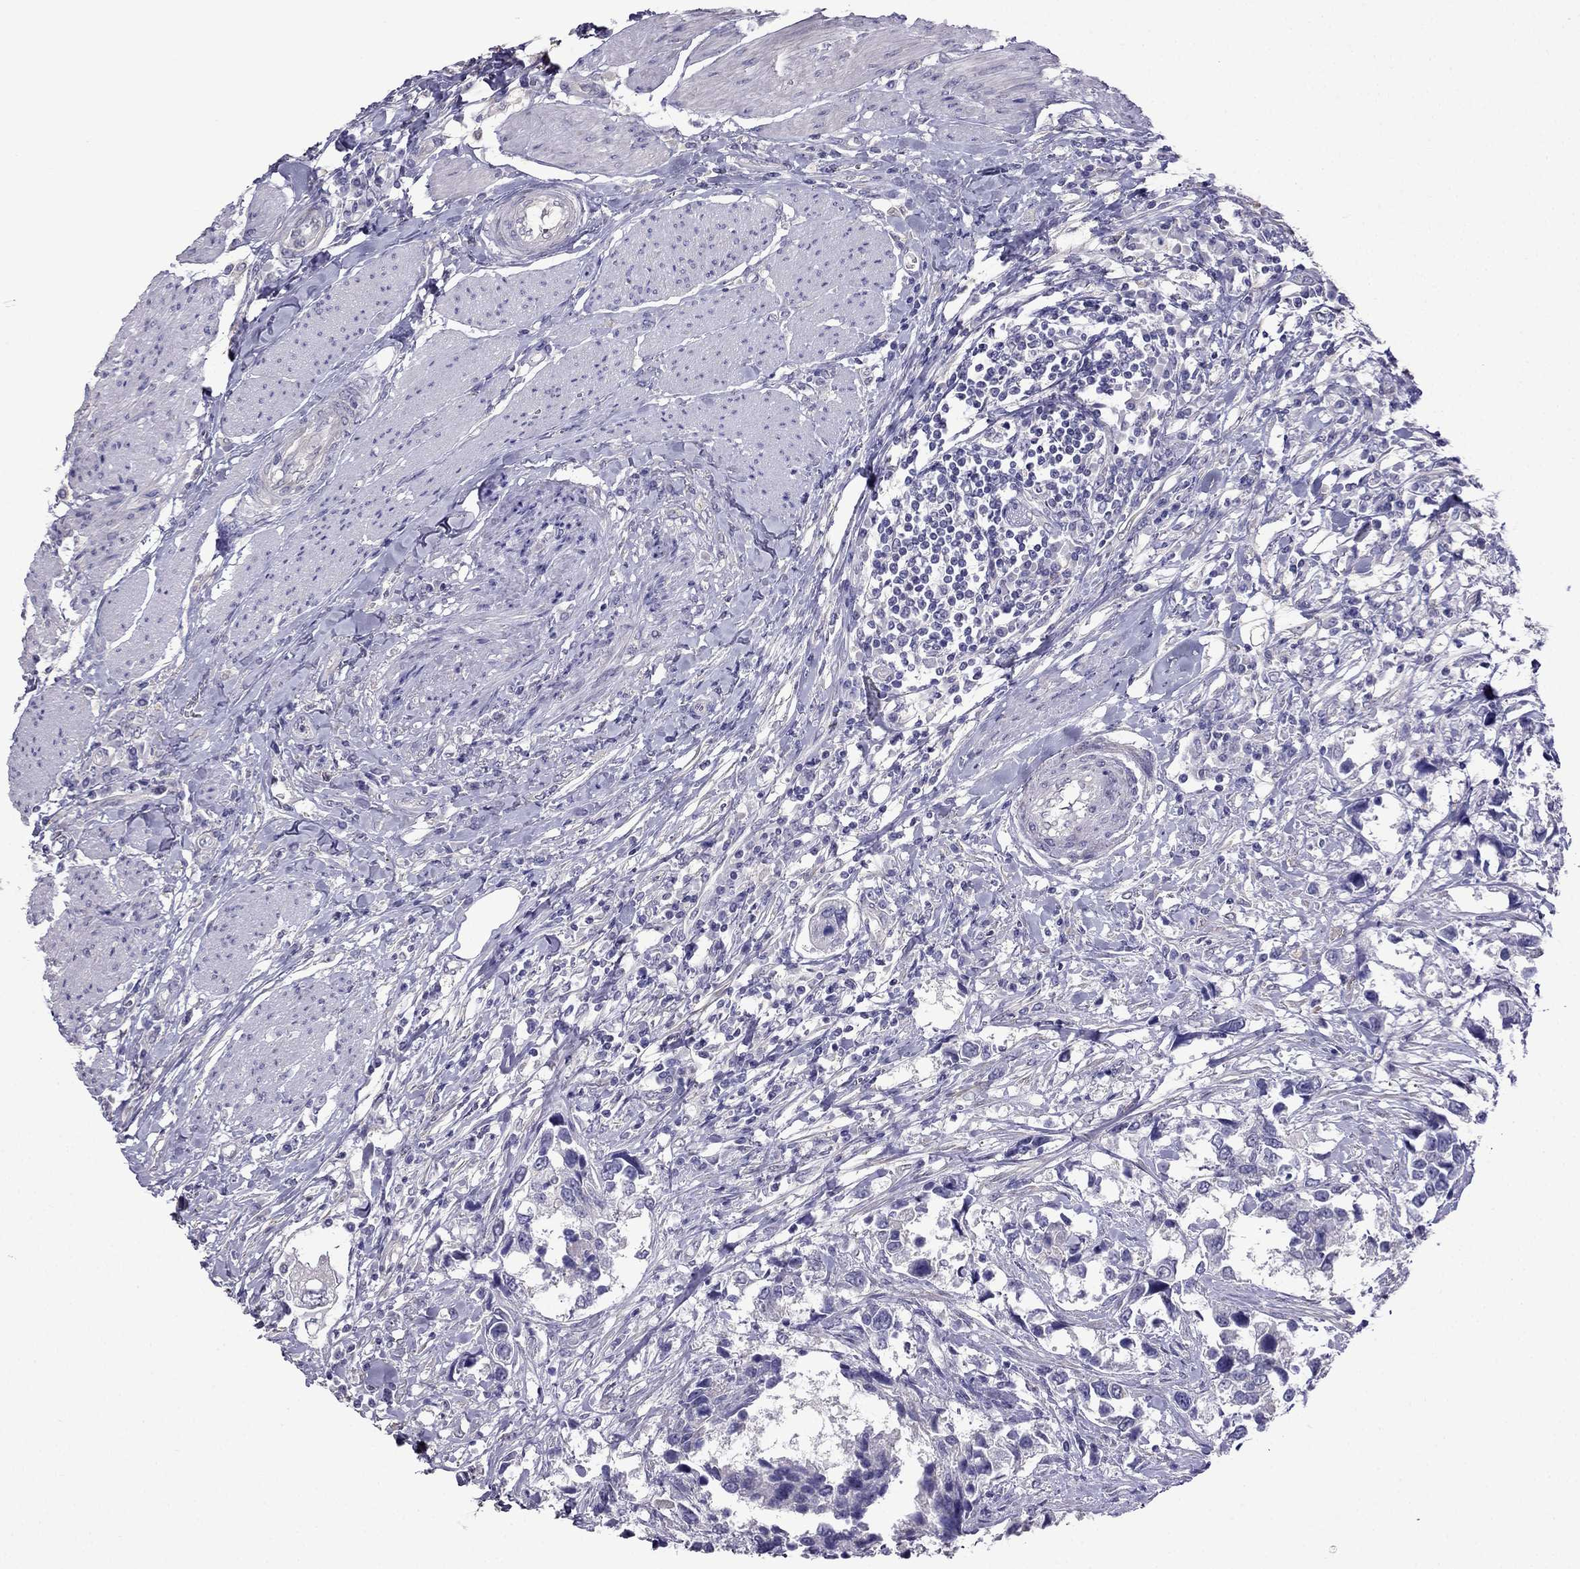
{"staining": {"intensity": "negative", "quantity": "none", "location": "none"}, "tissue": "urothelial cancer", "cell_type": "Tumor cells", "image_type": "cancer", "snomed": [{"axis": "morphology", "description": "Urothelial carcinoma, NOS"}, {"axis": "morphology", "description": "Urothelial carcinoma, High grade"}, {"axis": "topography", "description": "Urinary bladder"}], "caption": "High power microscopy photomicrograph of an immunohistochemistry (IHC) histopathology image of urothelial cancer, revealing no significant positivity in tumor cells.", "gene": "SCNN1D", "patient": {"sex": "male", "age": 63}}